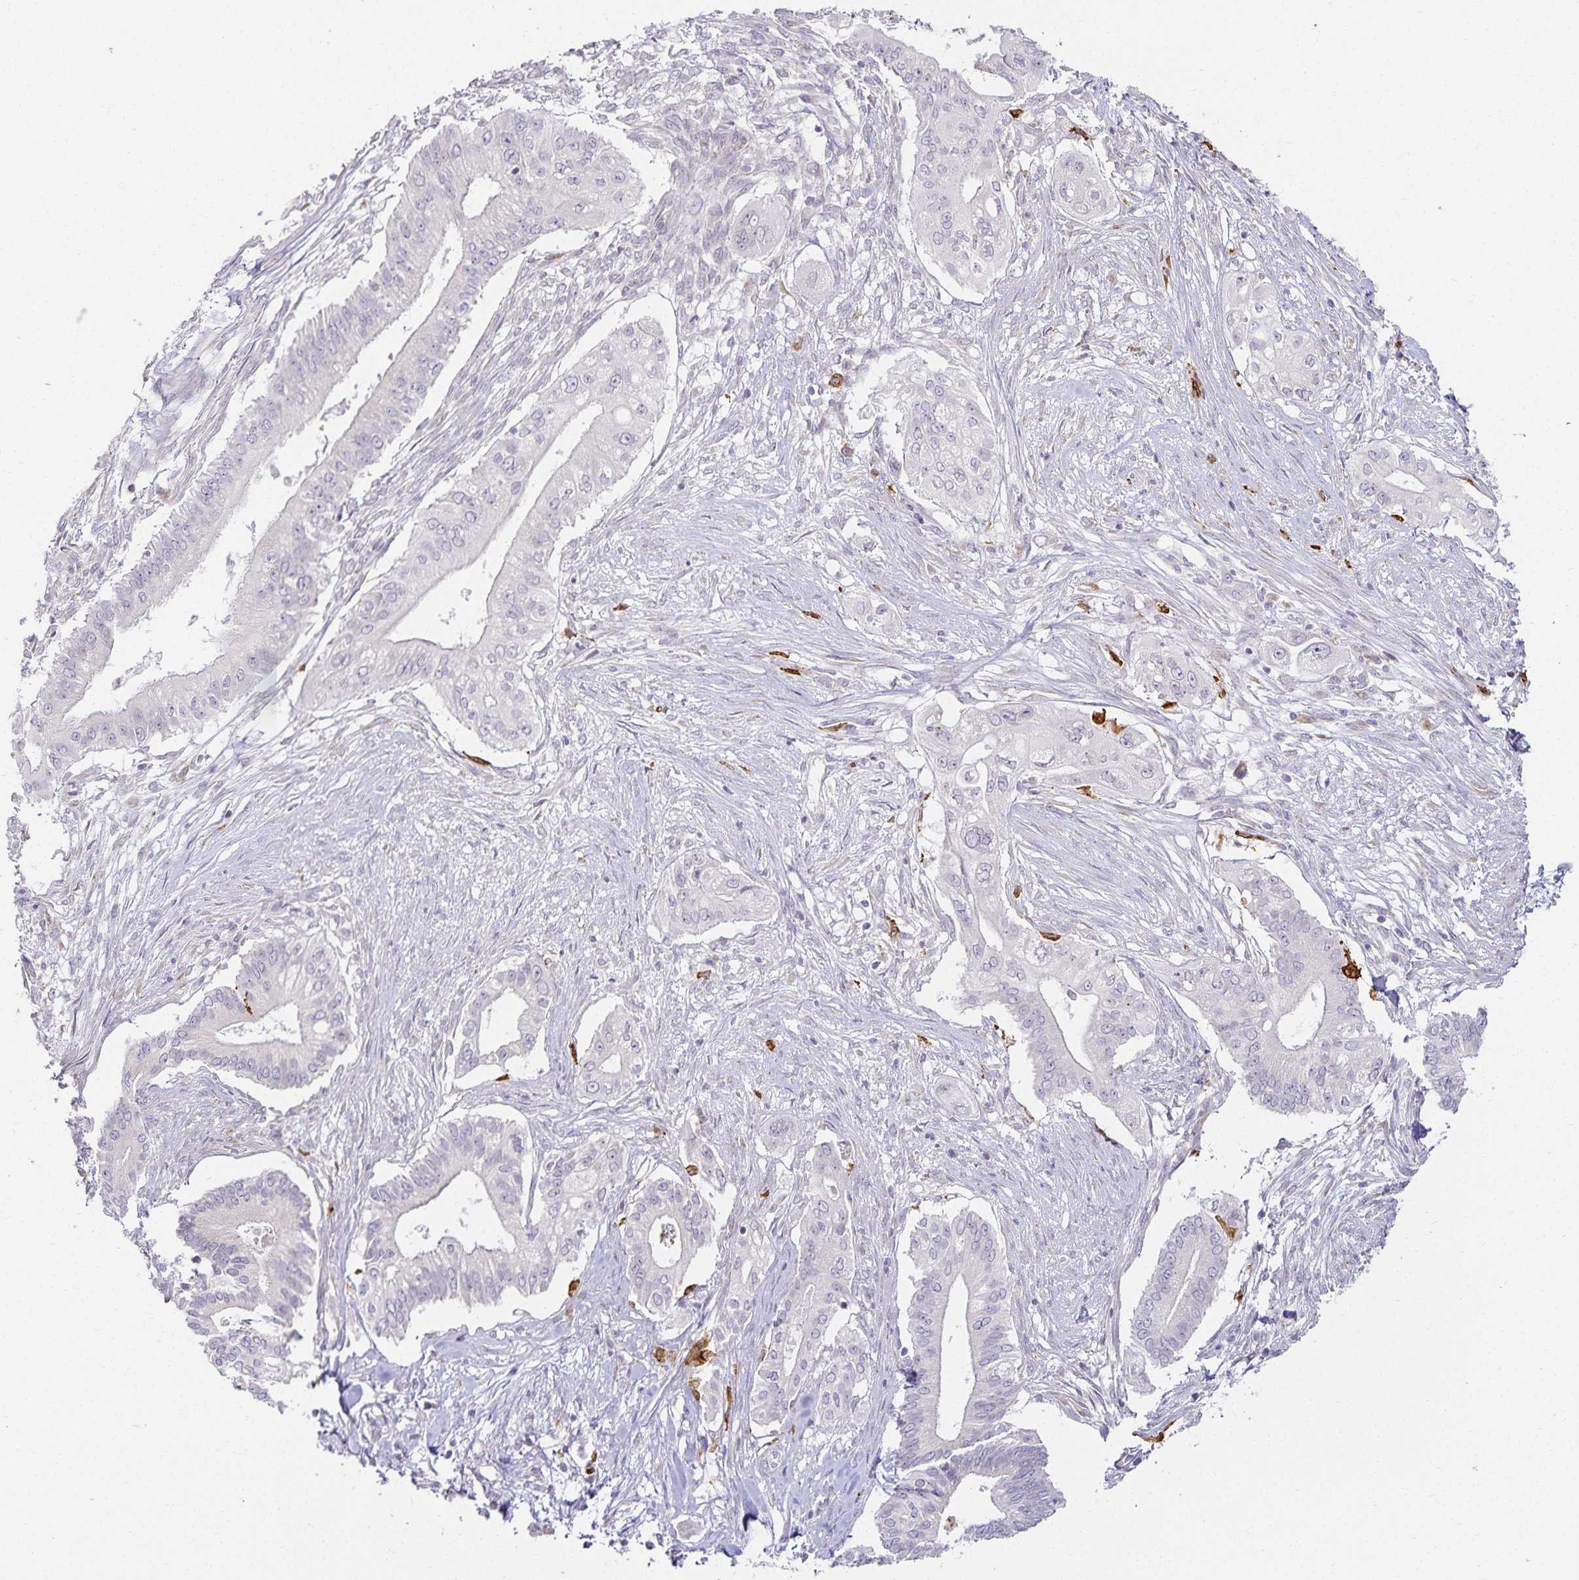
{"staining": {"intensity": "negative", "quantity": "none", "location": "none"}, "tissue": "pancreatic cancer", "cell_type": "Tumor cells", "image_type": "cancer", "snomed": [{"axis": "morphology", "description": "Adenocarcinoma, NOS"}, {"axis": "topography", "description": "Pancreas"}], "caption": "Immunohistochemistry (IHC) photomicrograph of neoplastic tissue: pancreatic cancer stained with DAB reveals no significant protein expression in tumor cells. Nuclei are stained in blue.", "gene": "GP2", "patient": {"sex": "female", "age": 68}}